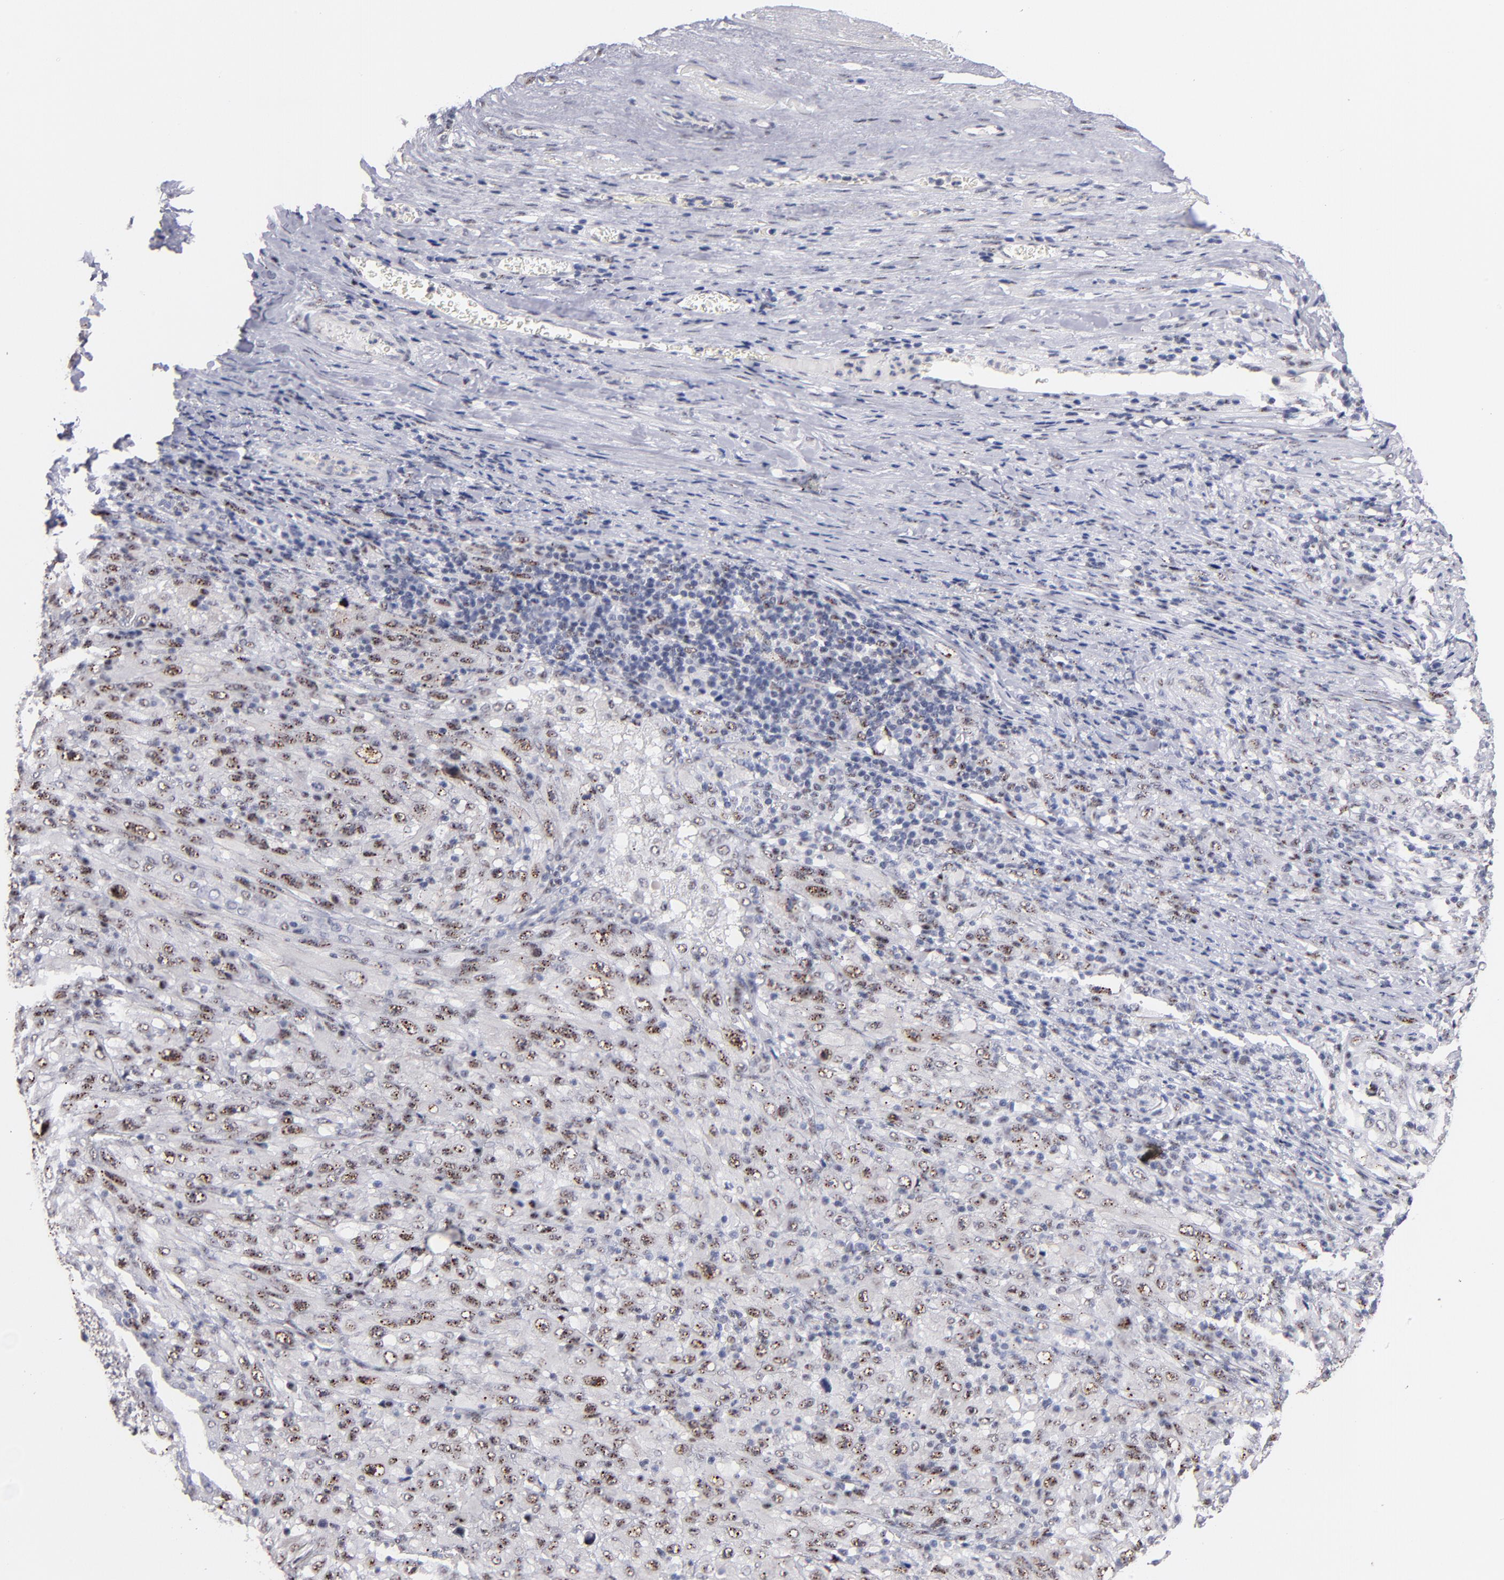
{"staining": {"intensity": "moderate", "quantity": "25%-75%", "location": "nuclear"}, "tissue": "melanoma", "cell_type": "Tumor cells", "image_type": "cancer", "snomed": [{"axis": "morphology", "description": "Malignant melanoma, Metastatic site"}, {"axis": "topography", "description": "Skin"}], "caption": "Protein staining of melanoma tissue reveals moderate nuclear expression in approximately 25%-75% of tumor cells.", "gene": "RAF1", "patient": {"sex": "female", "age": 56}}